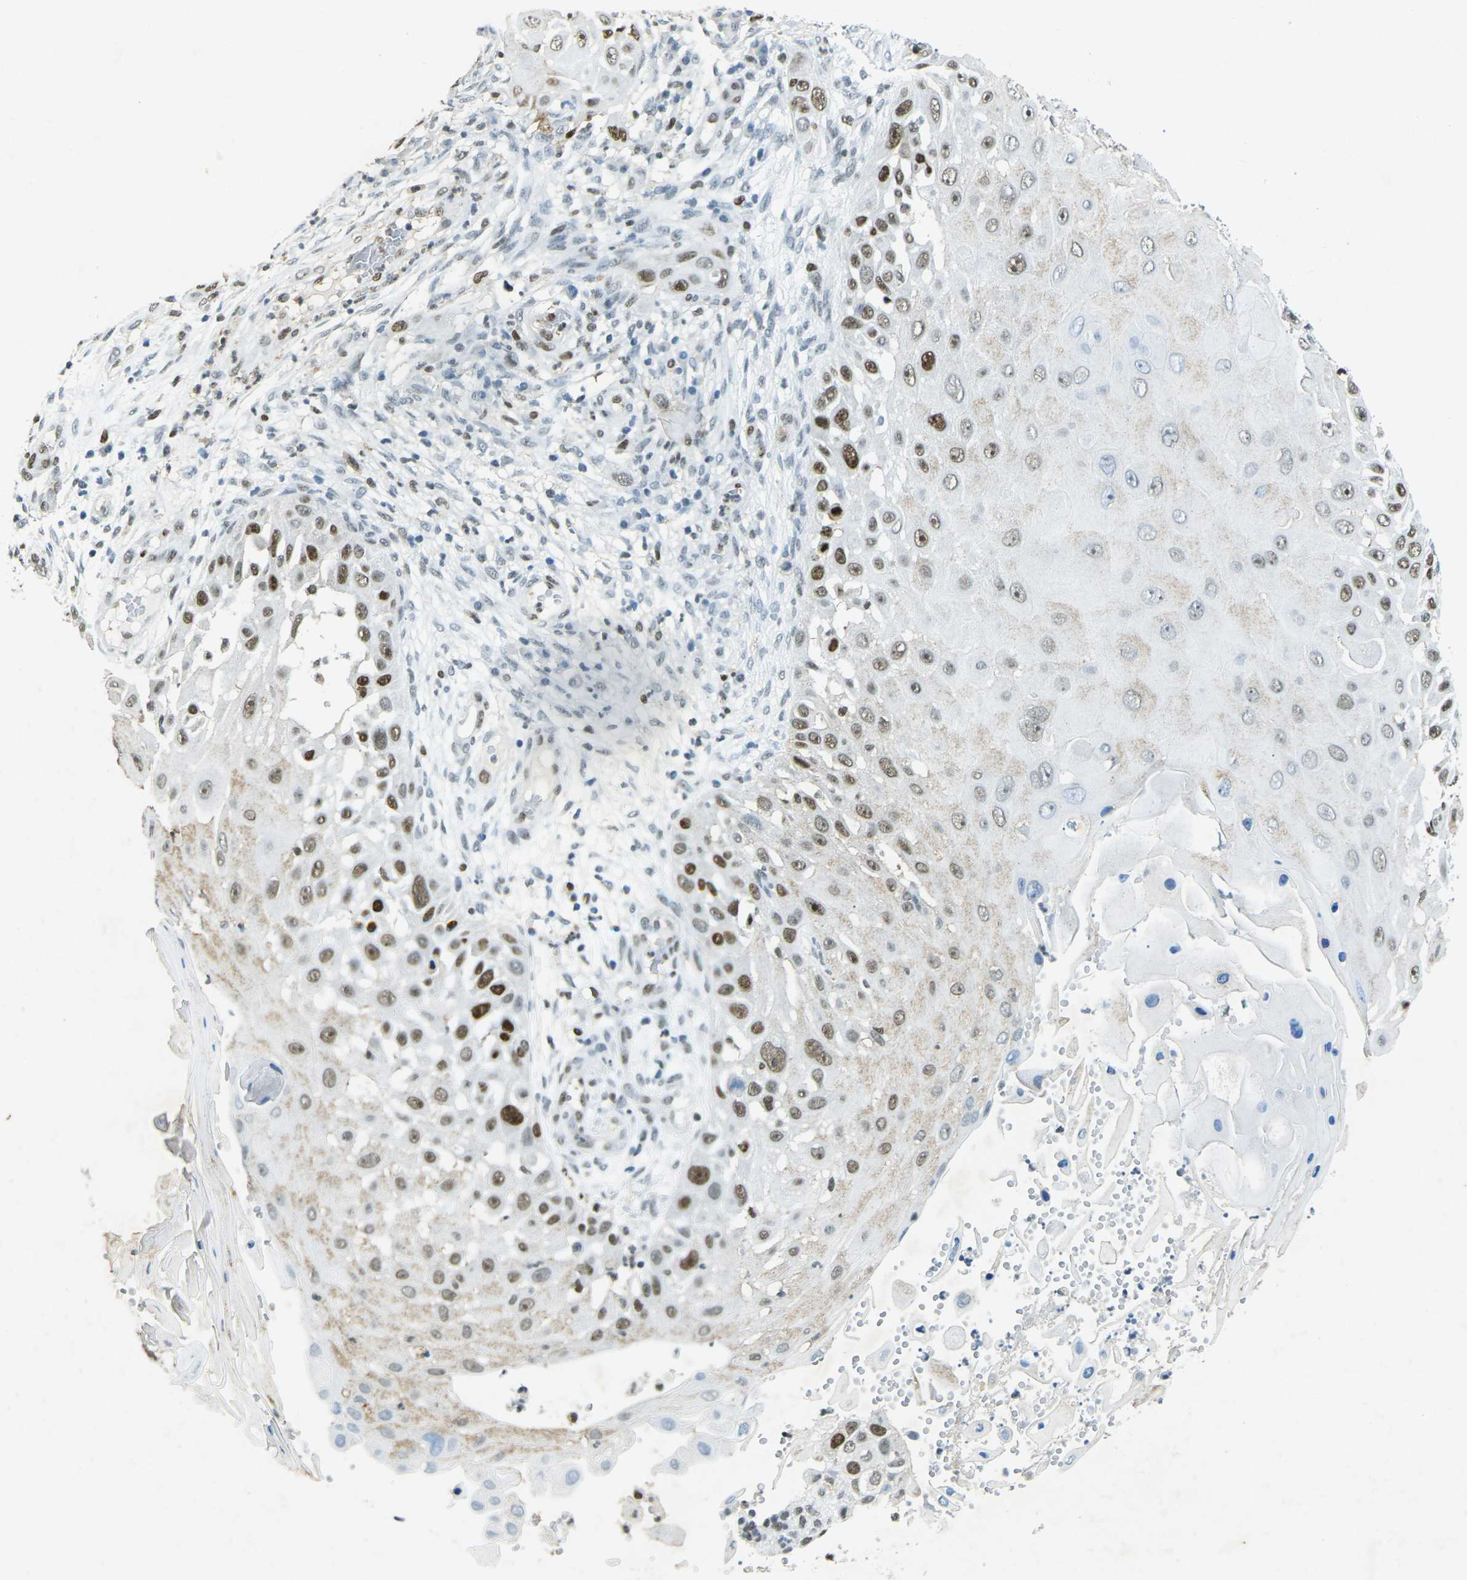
{"staining": {"intensity": "moderate", "quantity": ">75%", "location": "nuclear"}, "tissue": "skin cancer", "cell_type": "Tumor cells", "image_type": "cancer", "snomed": [{"axis": "morphology", "description": "Squamous cell carcinoma, NOS"}, {"axis": "topography", "description": "Skin"}], "caption": "Protein analysis of skin cancer tissue exhibits moderate nuclear positivity in about >75% of tumor cells.", "gene": "RB1", "patient": {"sex": "female", "age": 44}}